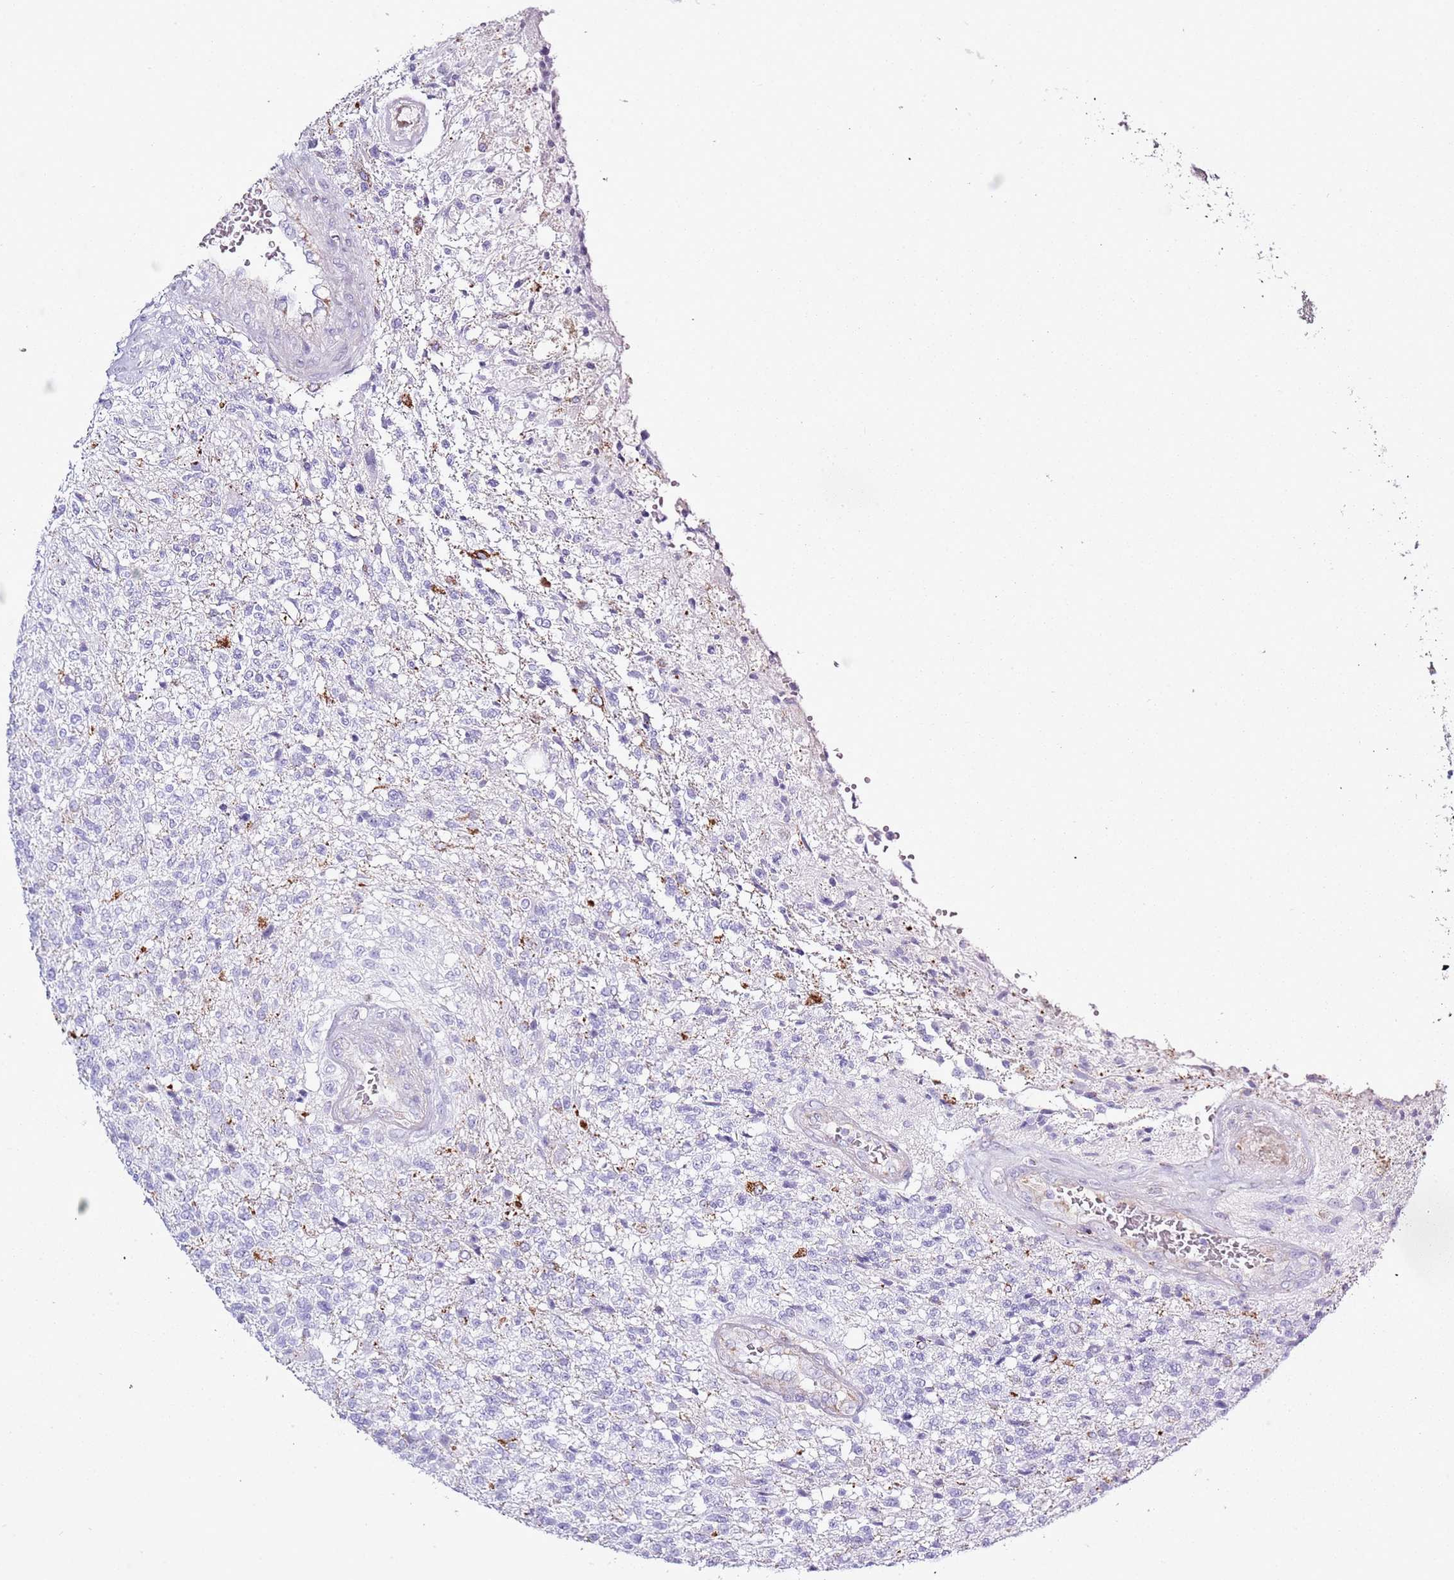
{"staining": {"intensity": "negative", "quantity": "none", "location": "none"}, "tissue": "glioma", "cell_type": "Tumor cells", "image_type": "cancer", "snomed": [{"axis": "morphology", "description": "Glioma, malignant, High grade"}, {"axis": "topography", "description": "Brain"}], "caption": "Human glioma stained for a protein using IHC demonstrates no positivity in tumor cells.", "gene": "SLC23A1", "patient": {"sex": "male", "age": 56}}